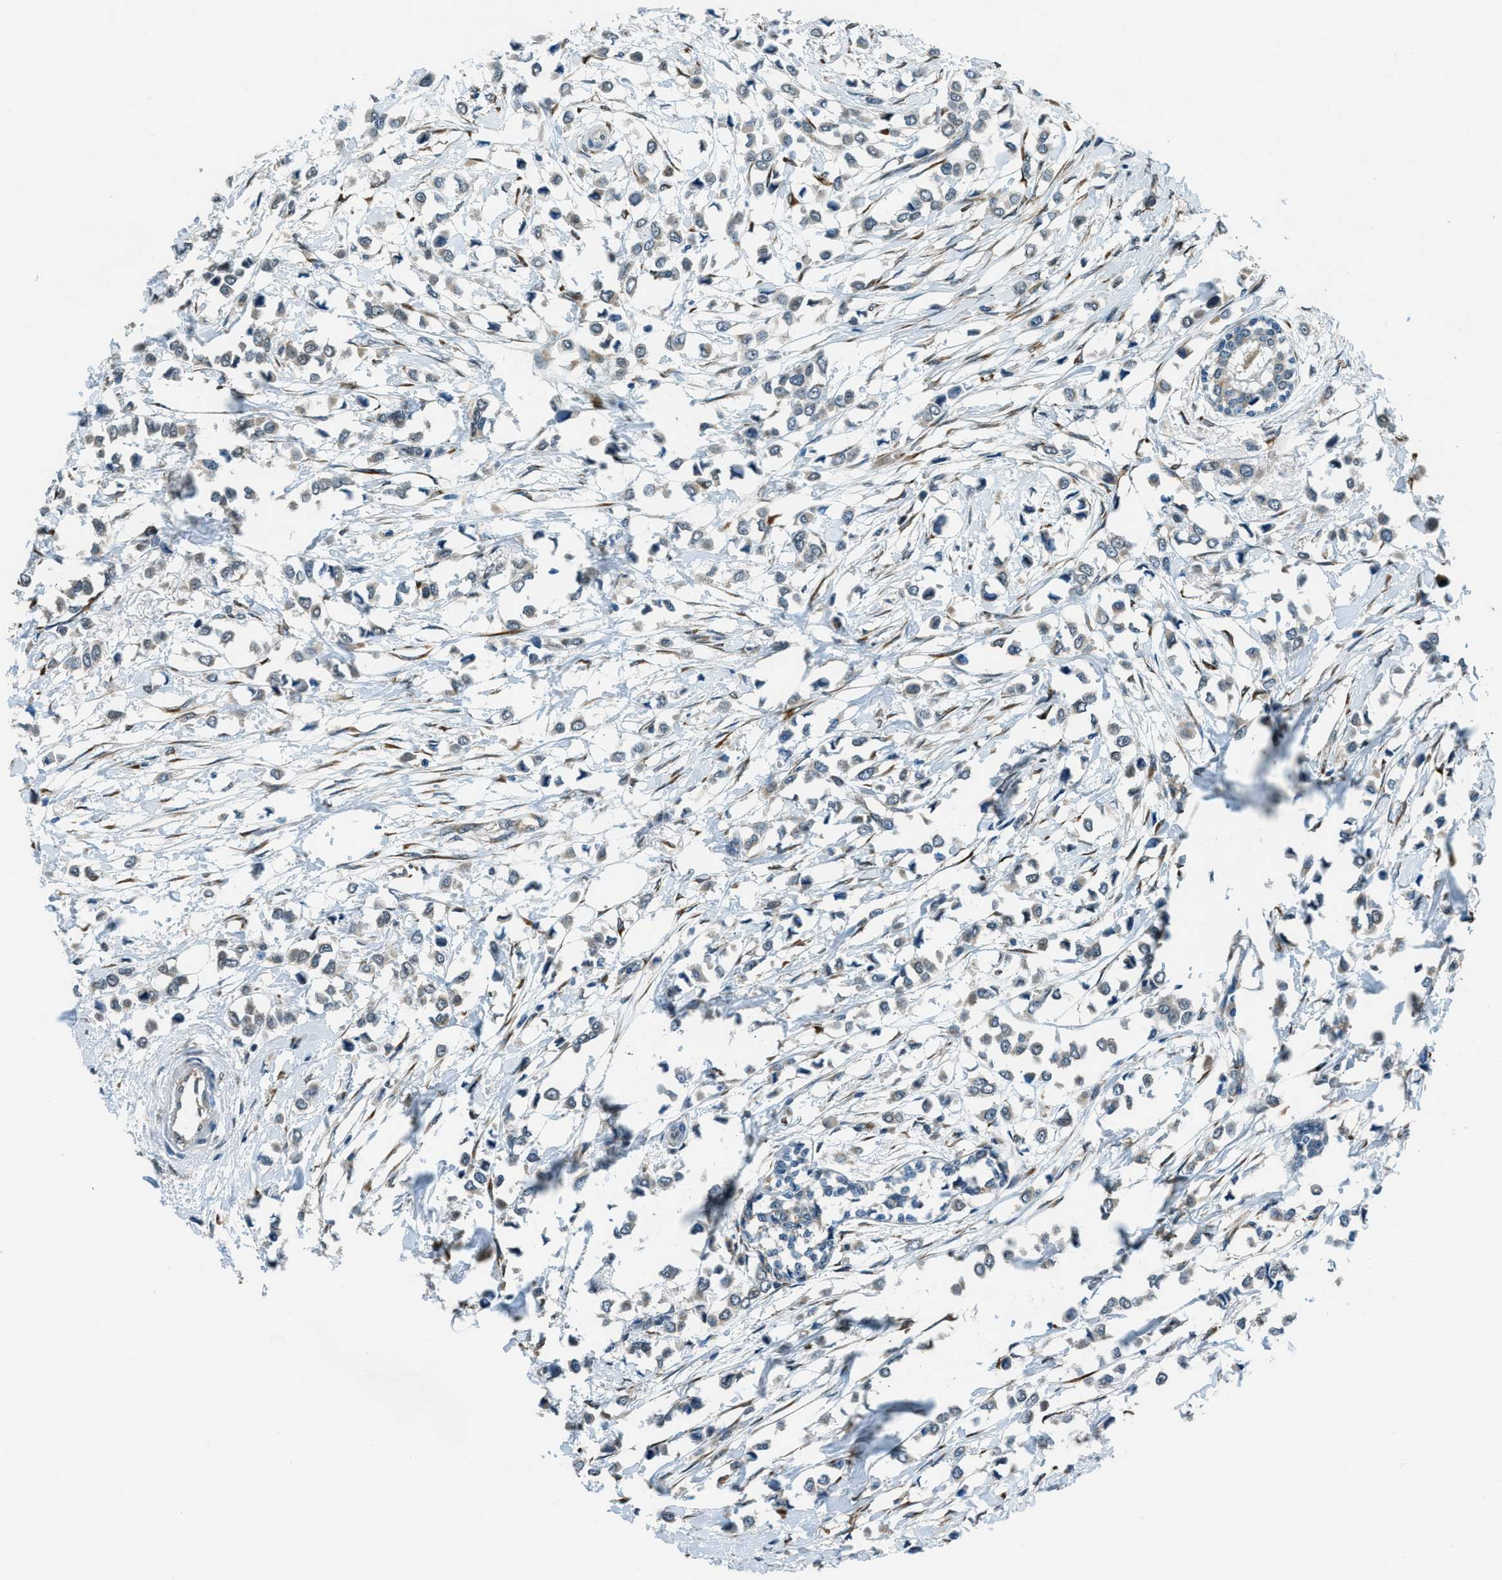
{"staining": {"intensity": "weak", "quantity": "<25%", "location": "cytoplasmic/membranous"}, "tissue": "breast cancer", "cell_type": "Tumor cells", "image_type": "cancer", "snomed": [{"axis": "morphology", "description": "Lobular carcinoma"}, {"axis": "topography", "description": "Breast"}], "caption": "Breast cancer (lobular carcinoma) stained for a protein using immunohistochemistry shows no expression tumor cells.", "gene": "GINM1", "patient": {"sex": "female", "age": 51}}